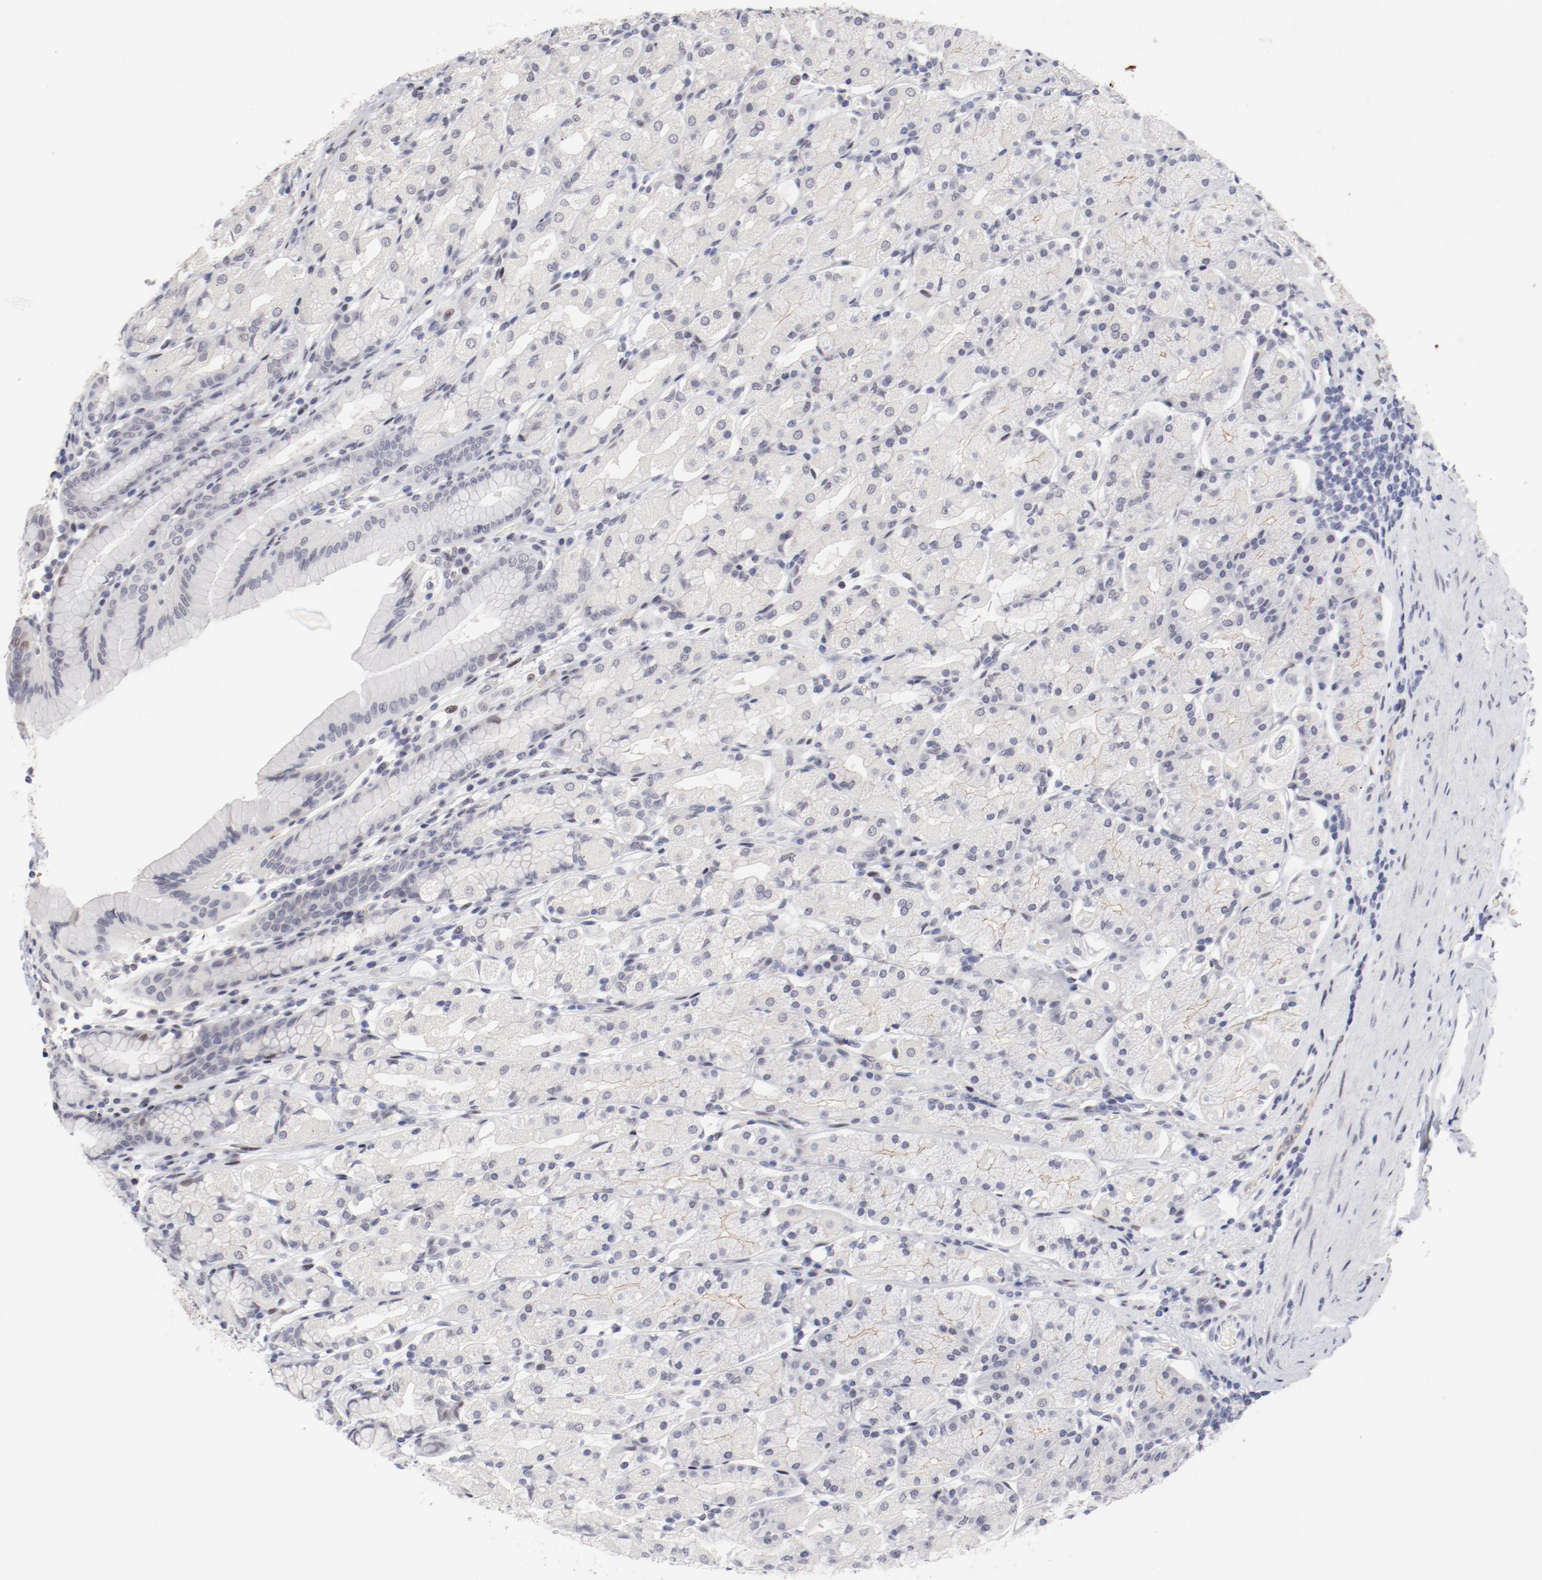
{"staining": {"intensity": "negative", "quantity": "none", "location": "none"}, "tissue": "stomach", "cell_type": "Glandular cells", "image_type": "normal", "snomed": [{"axis": "morphology", "description": "Normal tissue, NOS"}, {"axis": "topography", "description": "Stomach, upper"}], "caption": "High power microscopy photomicrograph of an IHC micrograph of benign stomach, revealing no significant expression in glandular cells.", "gene": "FSCB", "patient": {"sex": "male", "age": 68}}